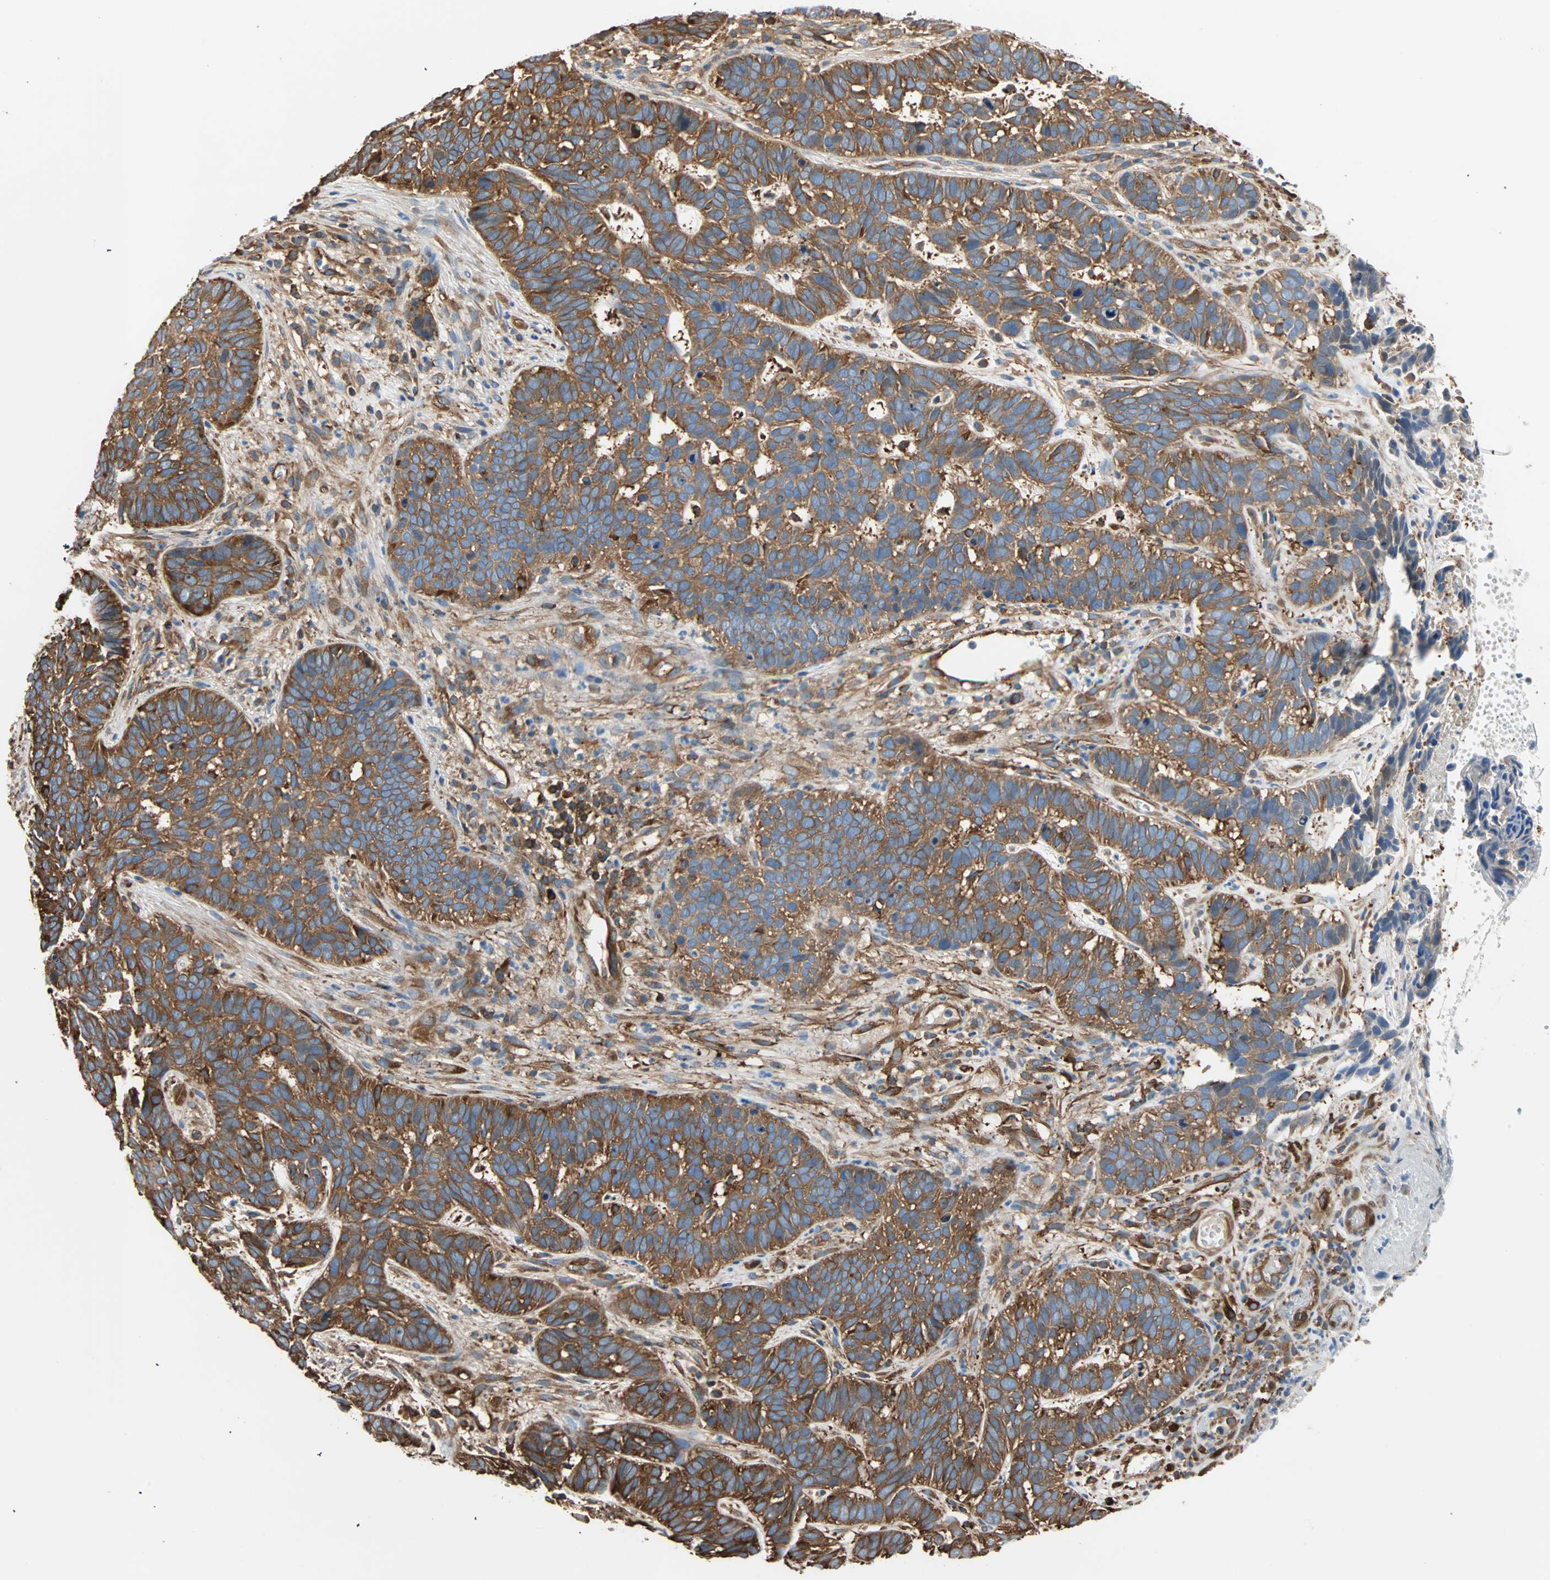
{"staining": {"intensity": "moderate", "quantity": ">75%", "location": "cytoplasmic/membranous"}, "tissue": "skin cancer", "cell_type": "Tumor cells", "image_type": "cancer", "snomed": [{"axis": "morphology", "description": "Basal cell carcinoma"}, {"axis": "topography", "description": "Skin"}], "caption": "About >75% of tumor cells in skin cancer (basal cell carcinoma) display moderate cytoplasmic/membranous protein positivity as visualized by brown immunohistochemical staining.", "gene": "EEF2", "patient": {"sex": "male", "age": 87}}